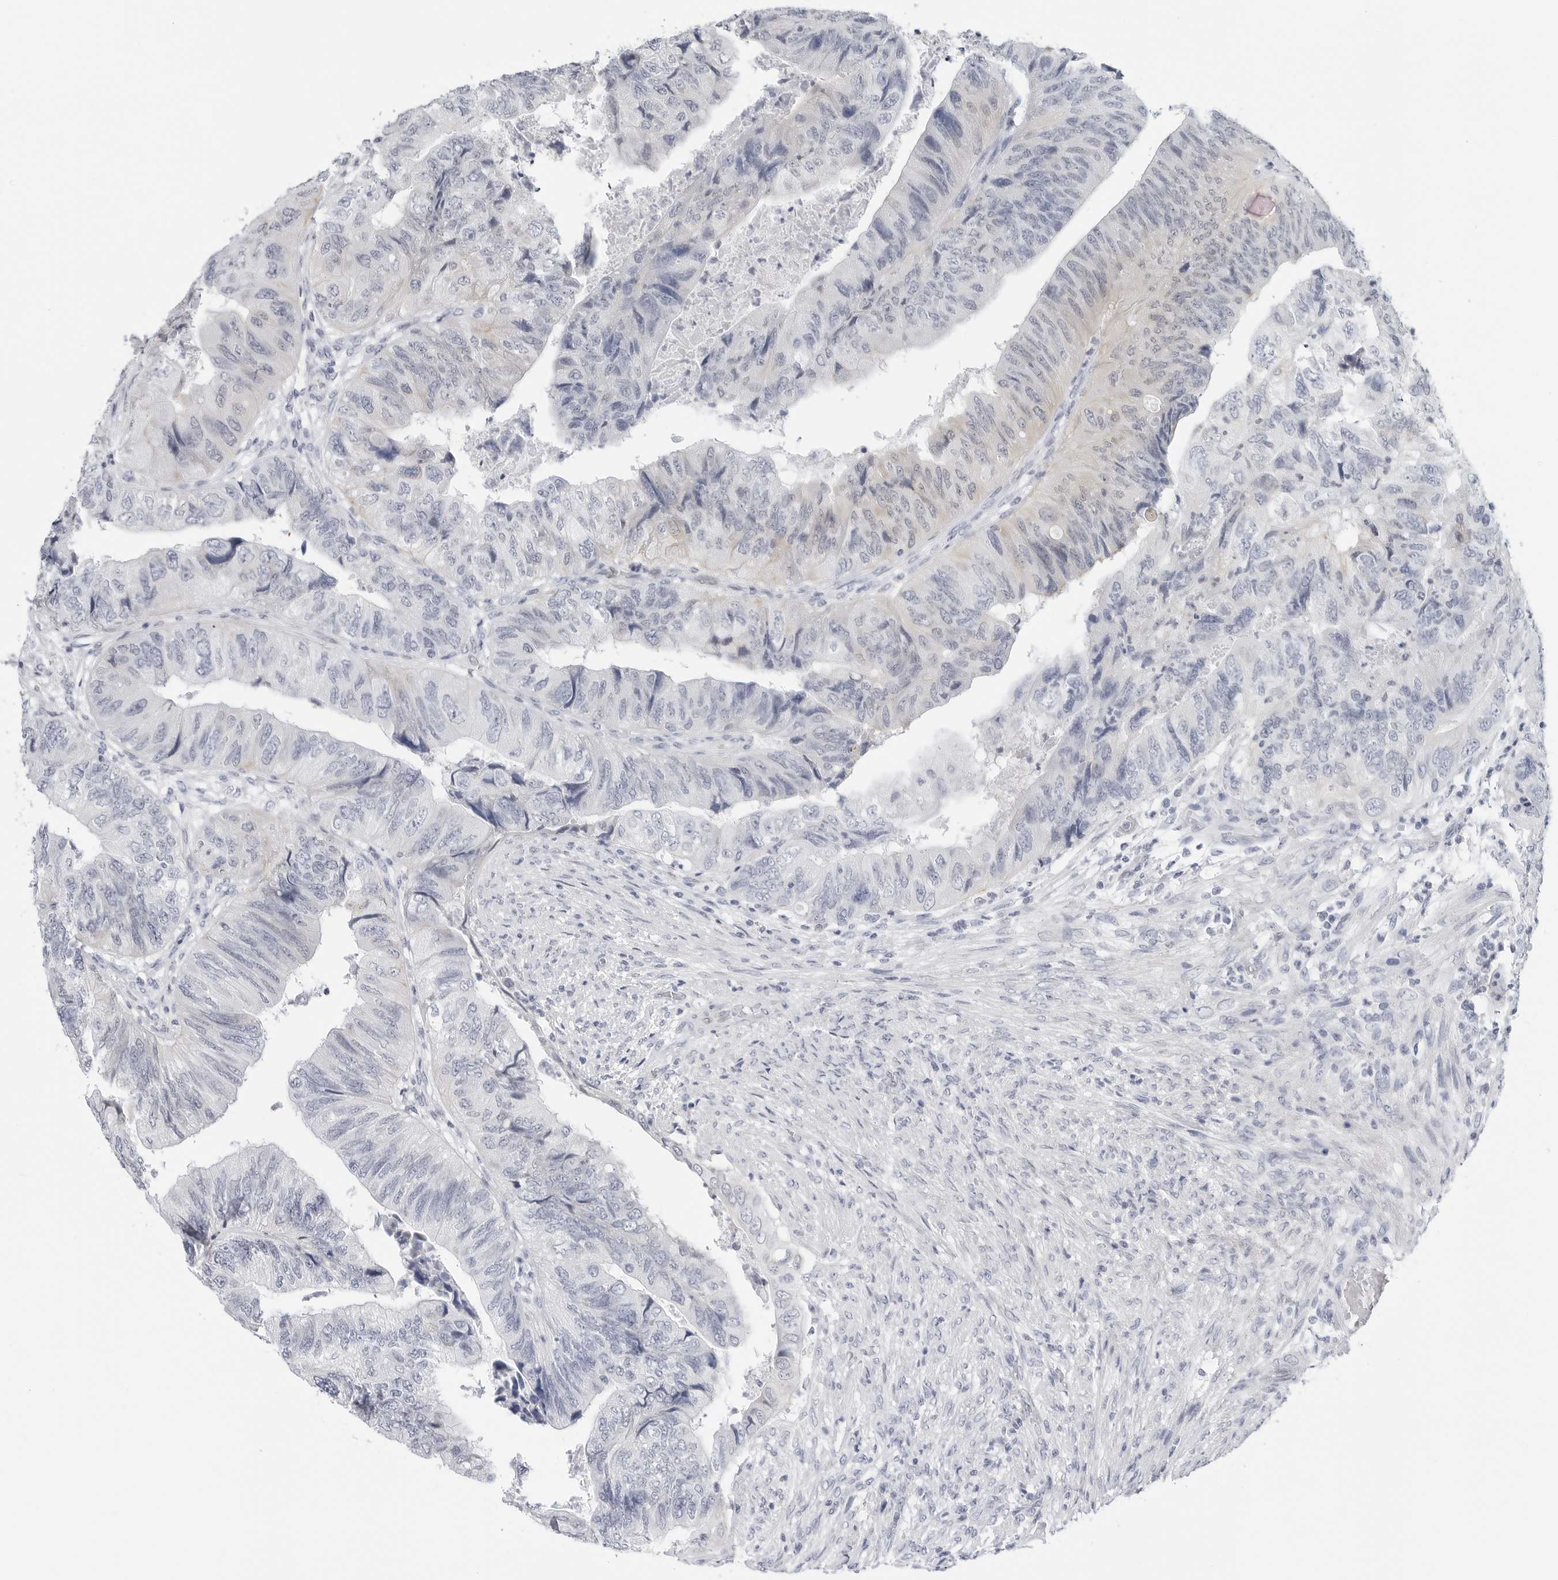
{"staining": {"intensity": "weak", "quantity": "<25%", "location": "cytoplasmic/membranous"}, "tissue": "colorectal cancer", "cell_type": "Tumor cells", "image_type": "cancer", "snomed": [{"axis": "morphology", "description": "Adenocarcinoma, NOS"}, {"axis": "topography", "description": "Rectum"}], "caption": "Micrograph shows no protein expression in tumor cells of adenocarcinoma (colorectal) tissue.", "gene": "SLC19A1", "patient": {"sex": "male", "age": 63}}